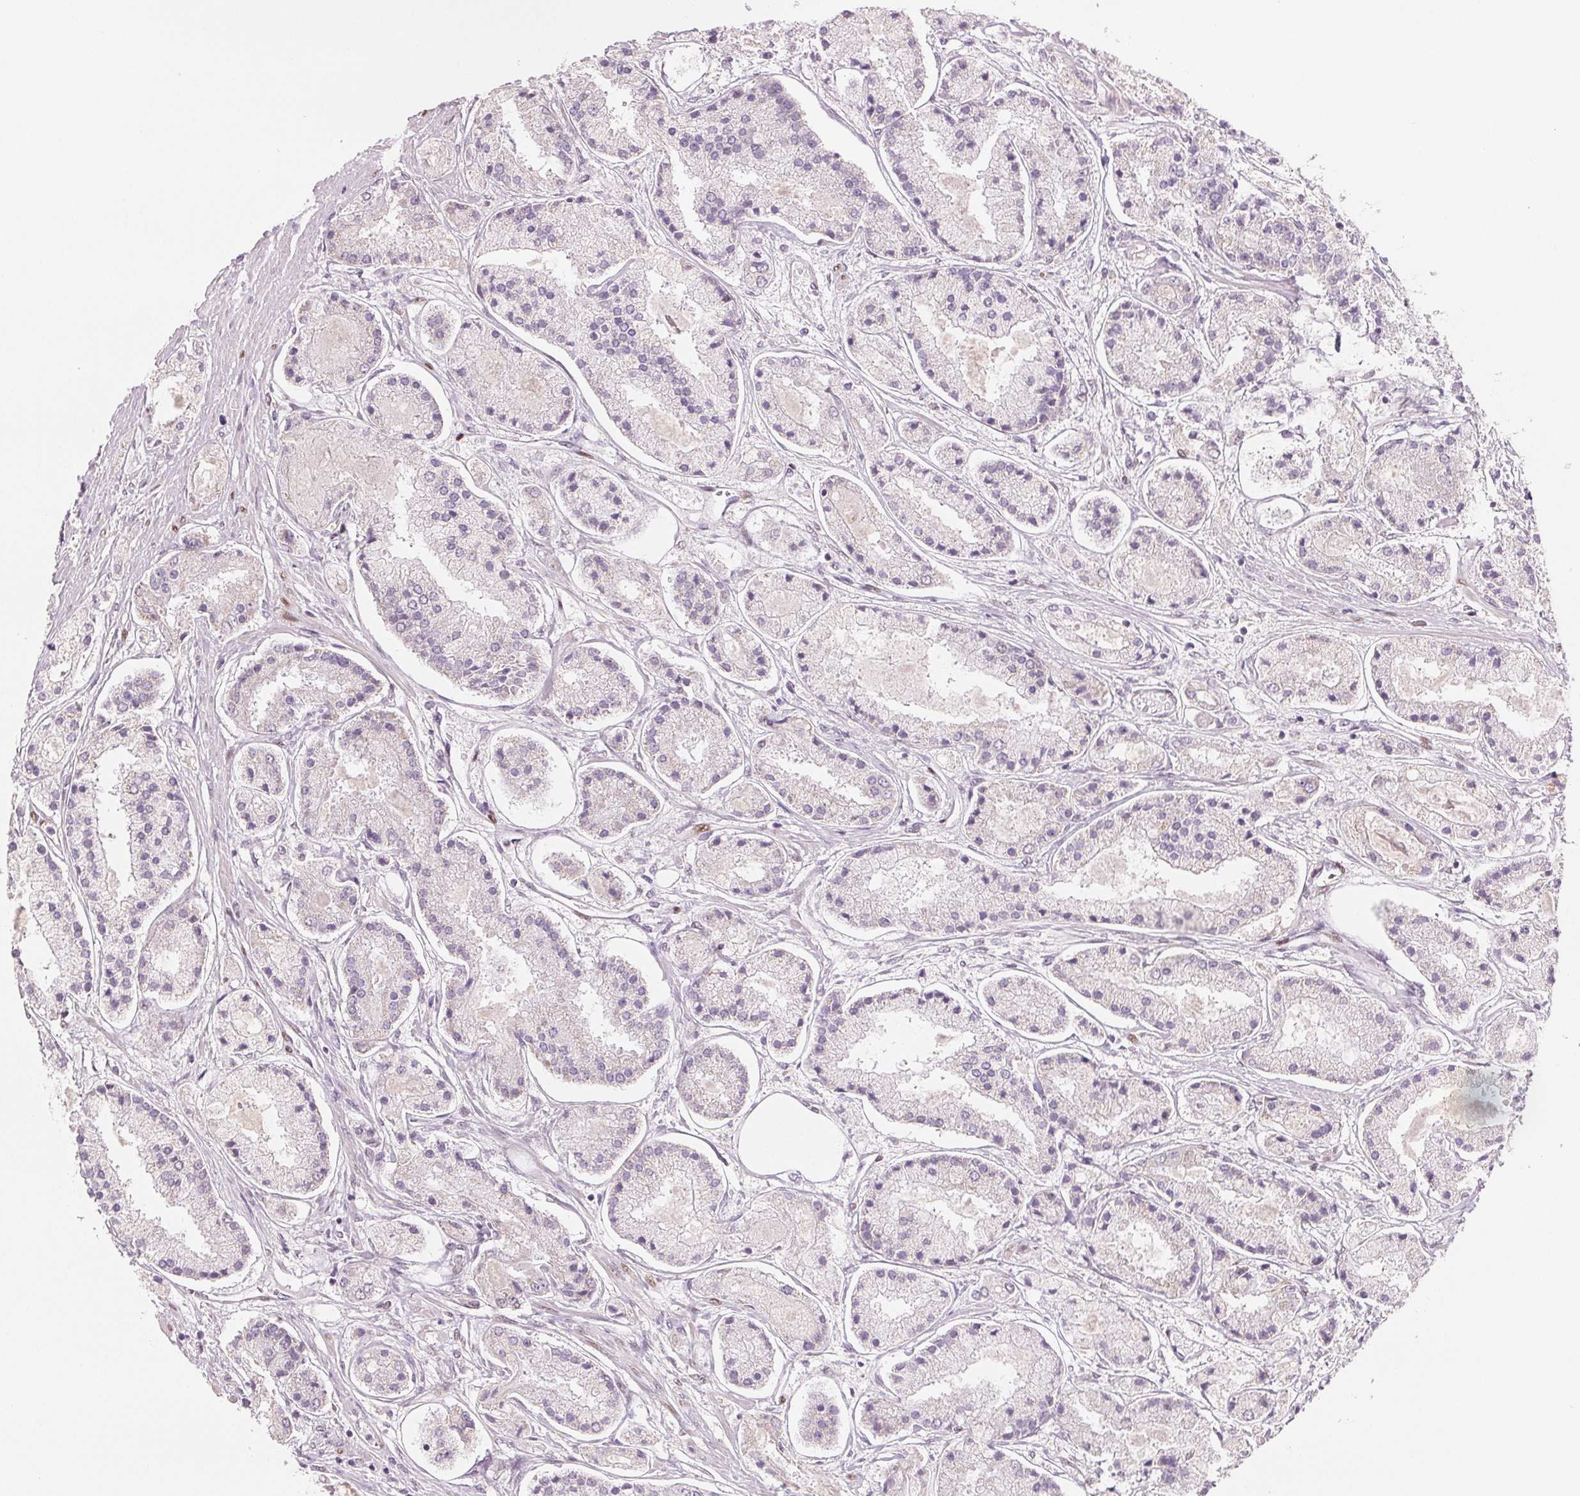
{"staining": {"intensity": "negative", "quantity": "none", "location": "none"}, "tissue": "prostate cancer", "cell_type": "Tumor cells", "image_type": "cancer", "snomed": [{"axis": "morphology", "description": "Adenocarcinoma, High grade"}, {"axis": "topography", "description": "Prostate"}], "caption": "Protein analysis of prostate adenocarcinoma (high-grade) demonstrates no significant expression in tumor cells.", "gene": "SMARCD3", "patient": {"sex": "male", "age": 67}}